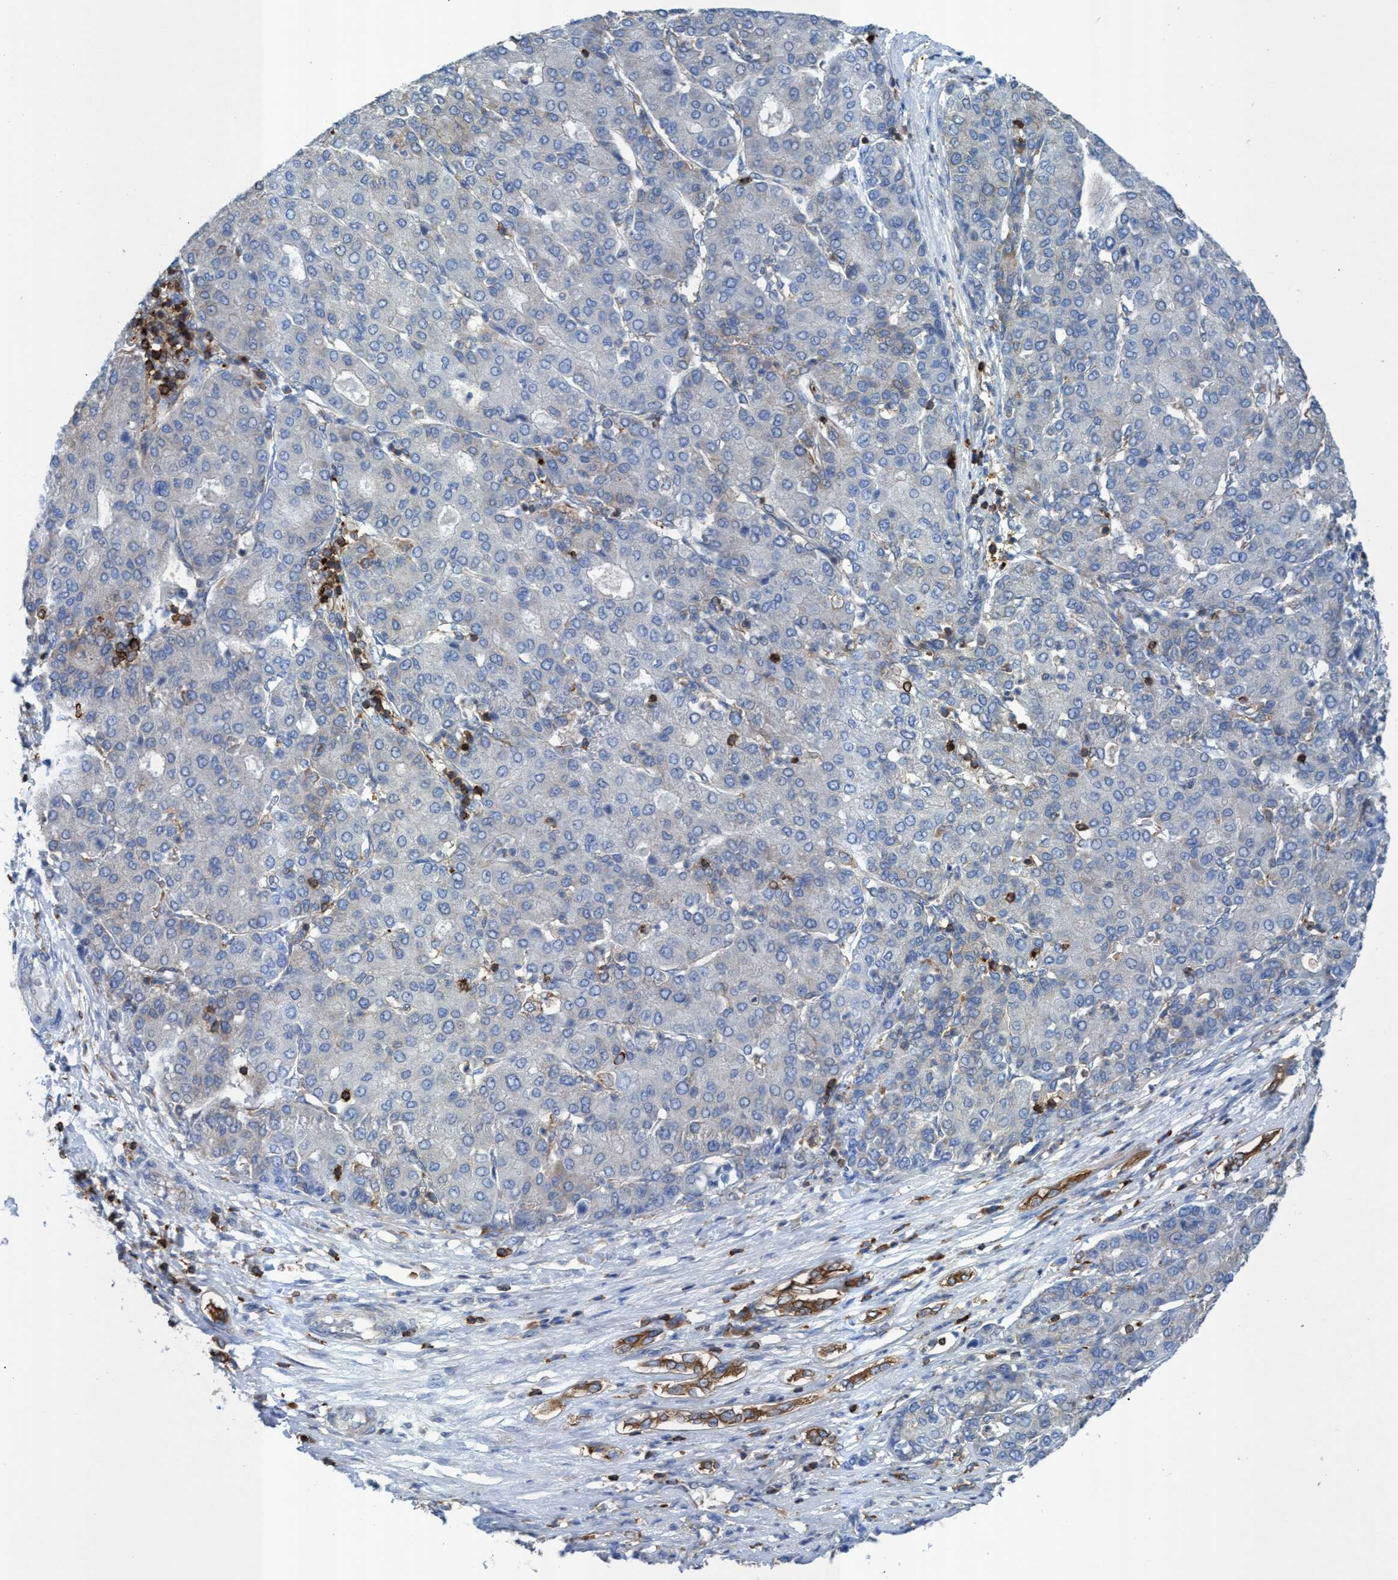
{"staining": {"intensity": "negative", "quantity": "none", "location": "none"}, "tissue": "liver cancer", "cell_type": "Tumor cells", "image_type": "cancer", "snomed": [{"axis": "morphology", "description": "Carcinoma, Hepatocellular, NOS"}, {"axis": "topography", "description": "Liver"}], "caption": "Immunohistochemical staining of liver cancer exhibits no significant positivity in tumor cells.", "gene": "EZR", "patient": {"sex": "male", "age": 65}}